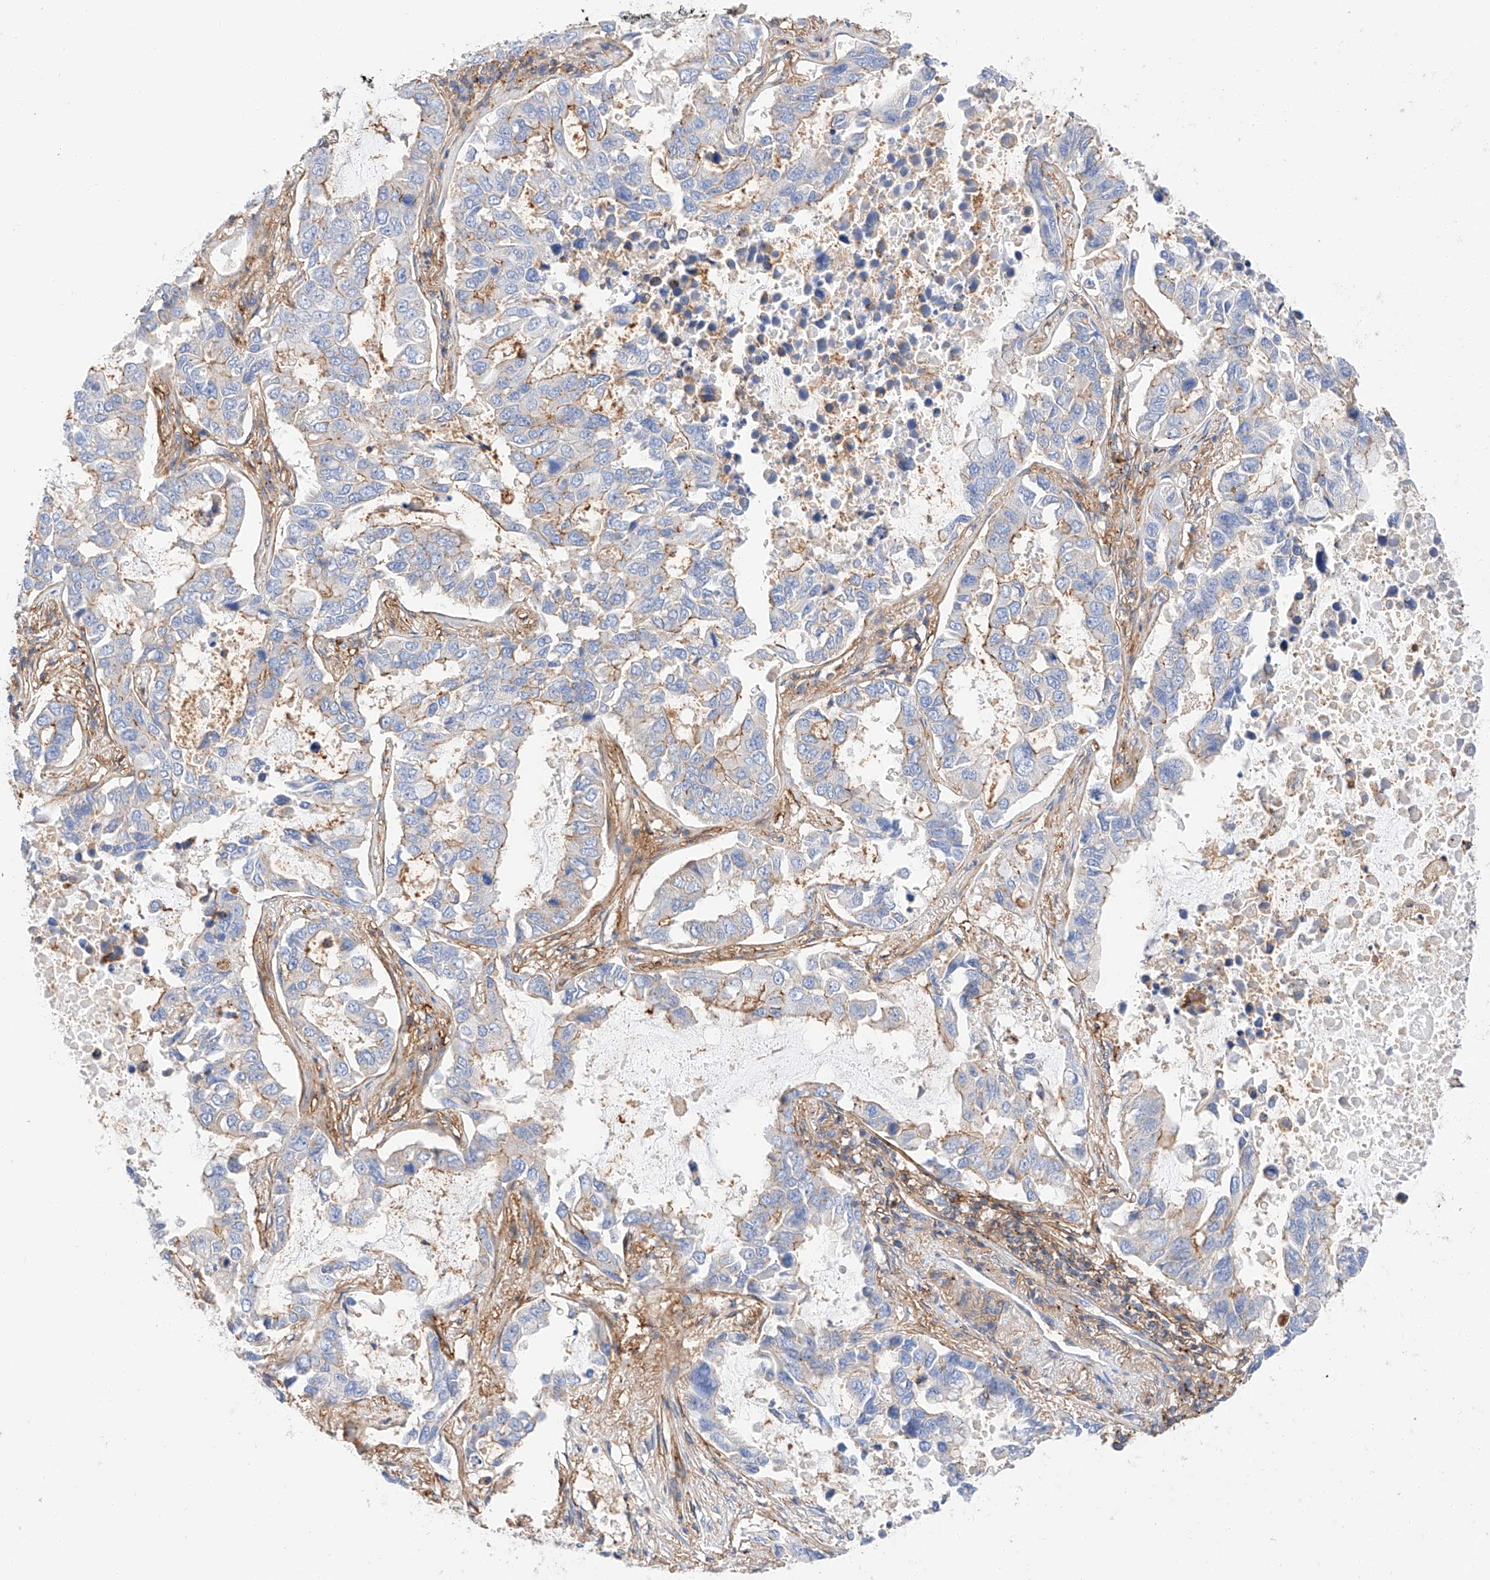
{"staining": {"intensity": "moderate", "quantity": "<25%", "location": "cytoplasmic/membranous"}, "tissue": "lung cancer", "cell_type": "Tumor cells", "image_type": "cancer", "snomed": [{"axis": "morphology", "description": "Adenocarcinoma, NOS"}, {"axis": "topography", "description": "Lung"}], "caption": "Brown immunohistochemical staining in human lung adenocarcinoma shows moderate cytoplasmic/membranous staining in approximately <25% of tumor cells.", "gene": "HAUS4", "patient": {"sex": "male", "age": 64}}